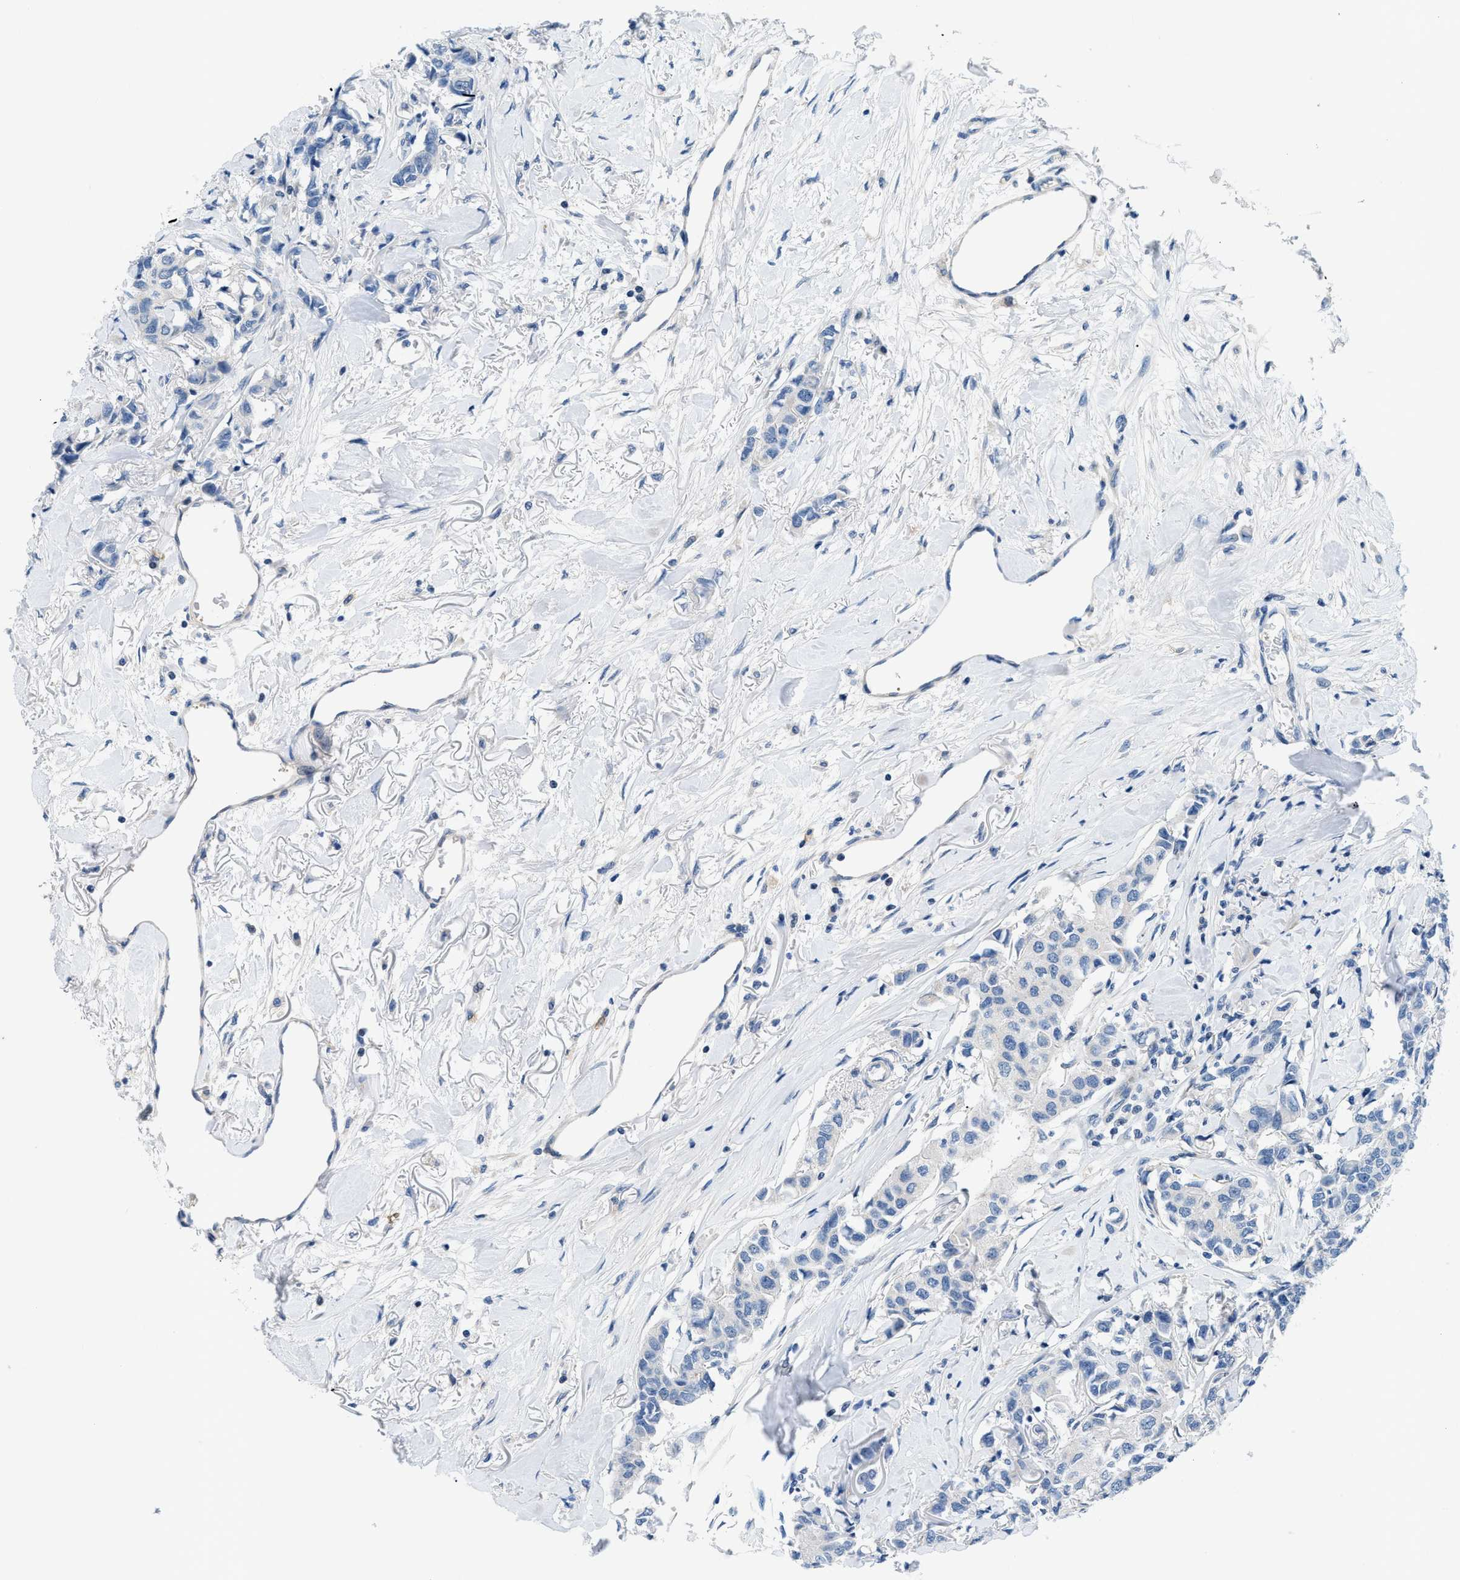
{"staining": {"intensity": "negative", "quantity": "none", "location": "none"}, "tissue": "breast cancer", "cell_type": "Tumor cells", "image_type": "cancer", "snomed": [{"axis": "morphology", "description": "Duct carcinoma"}, {"axis": "topography", "description": "Breast"}], "caption": "There is no significant staining in tumor cells of breast cancer (infiltrating ductal carcinoma).", "gene": "FDCSP", "patient": {"sex": "female", "age": 80}}